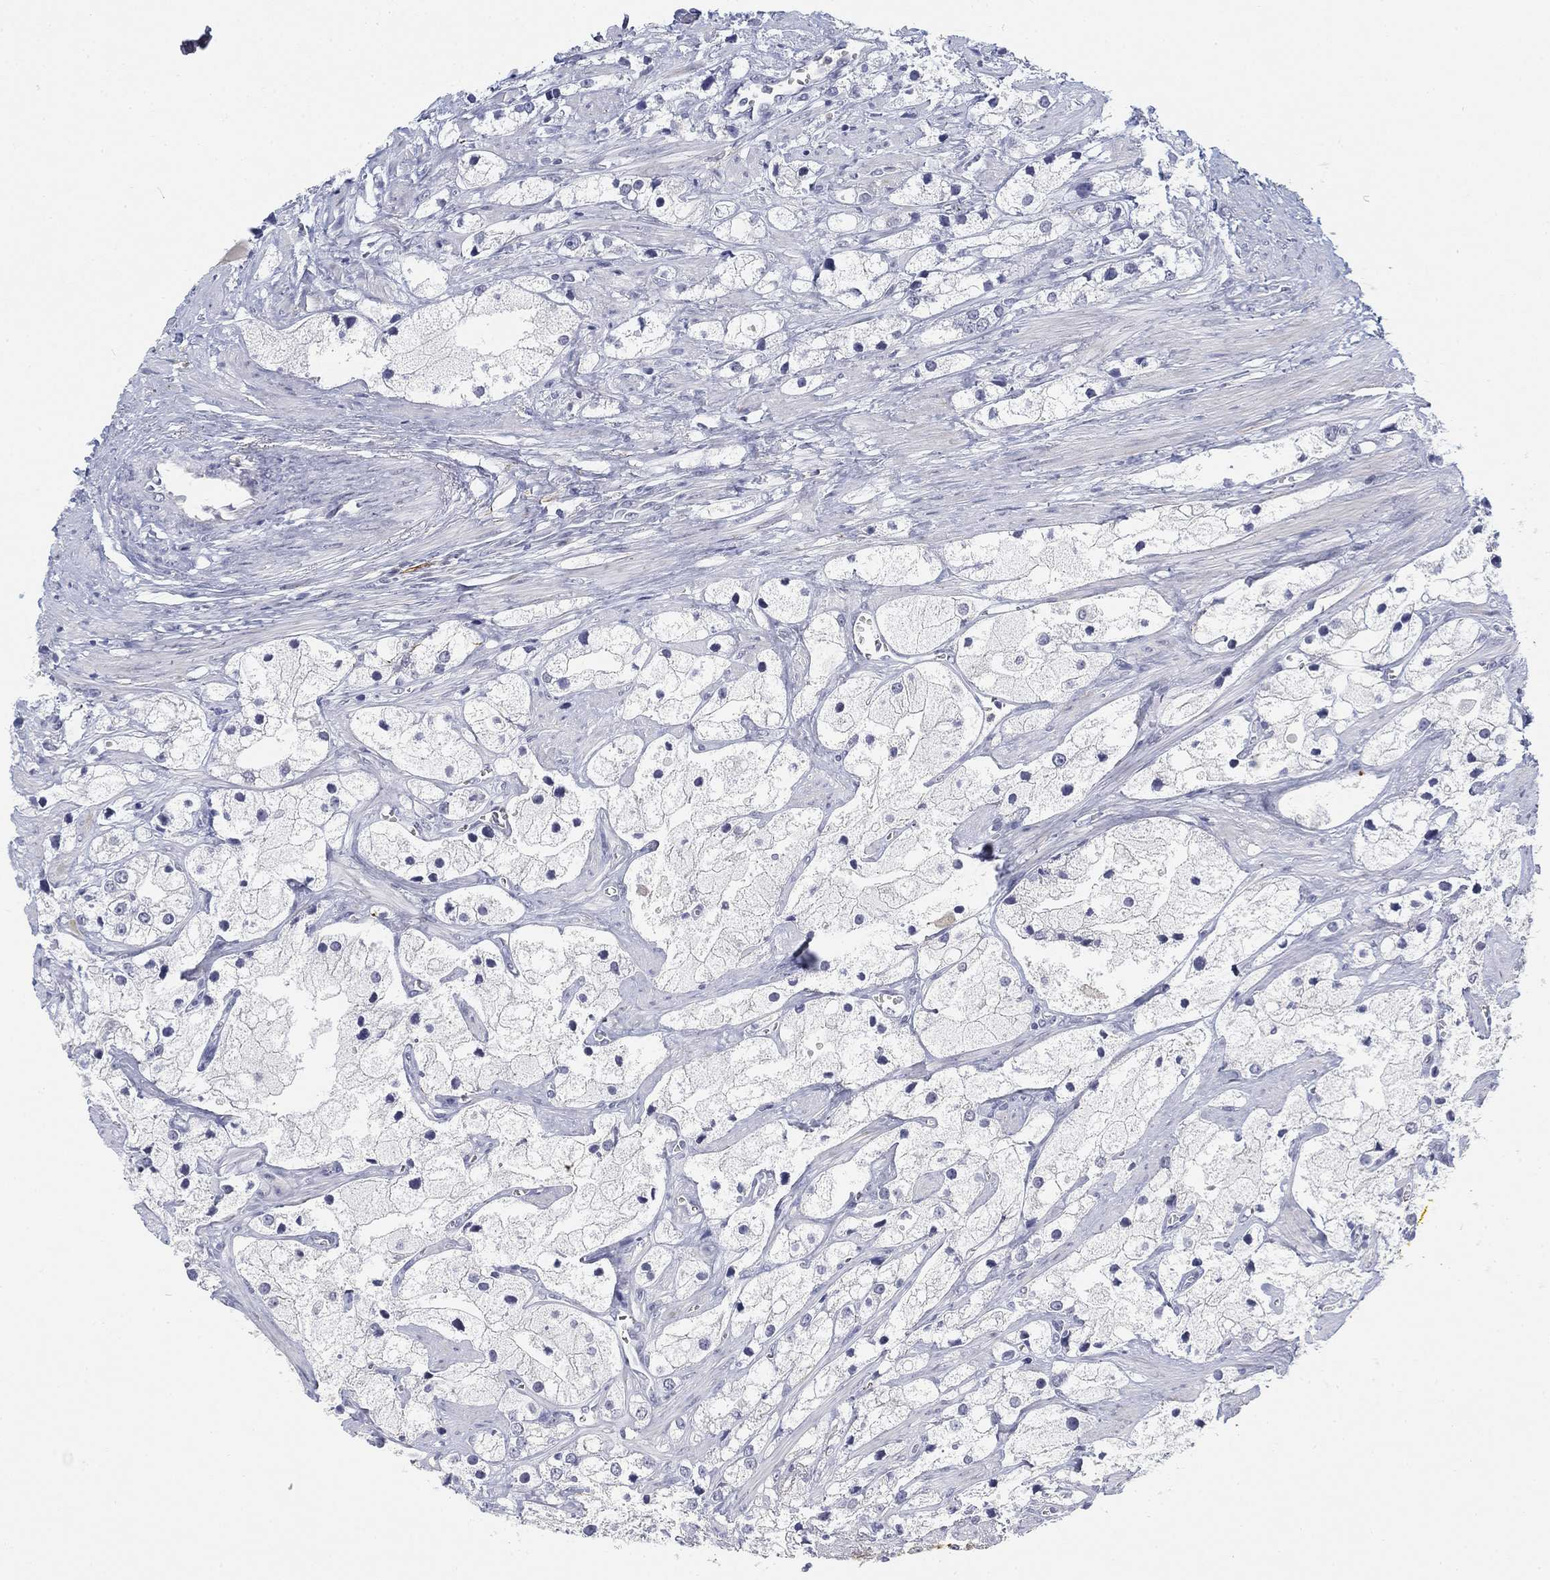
{"staining": {"intensity": "negative", "quantity": "none", "location": "none"}, "tissue": "prostate cancer", "cell_type": "Tumor cells", "image_type": "cancer", "snomed": [{"axis": "morphology", "description": "Adenocarcinoma, NOS"}, {"axis": "topography", "description": "Prostate and seminal vesicle, NOS"}, {"axis": "topography", "description": "Prostate"}], "caption": "This is a photomicrograph of IHC staining of prostate adenocarcinoma, which shows no expression in tumor cells.", "gene": "SLC2A5", "patient": {"sex": "male", "age": 79}}